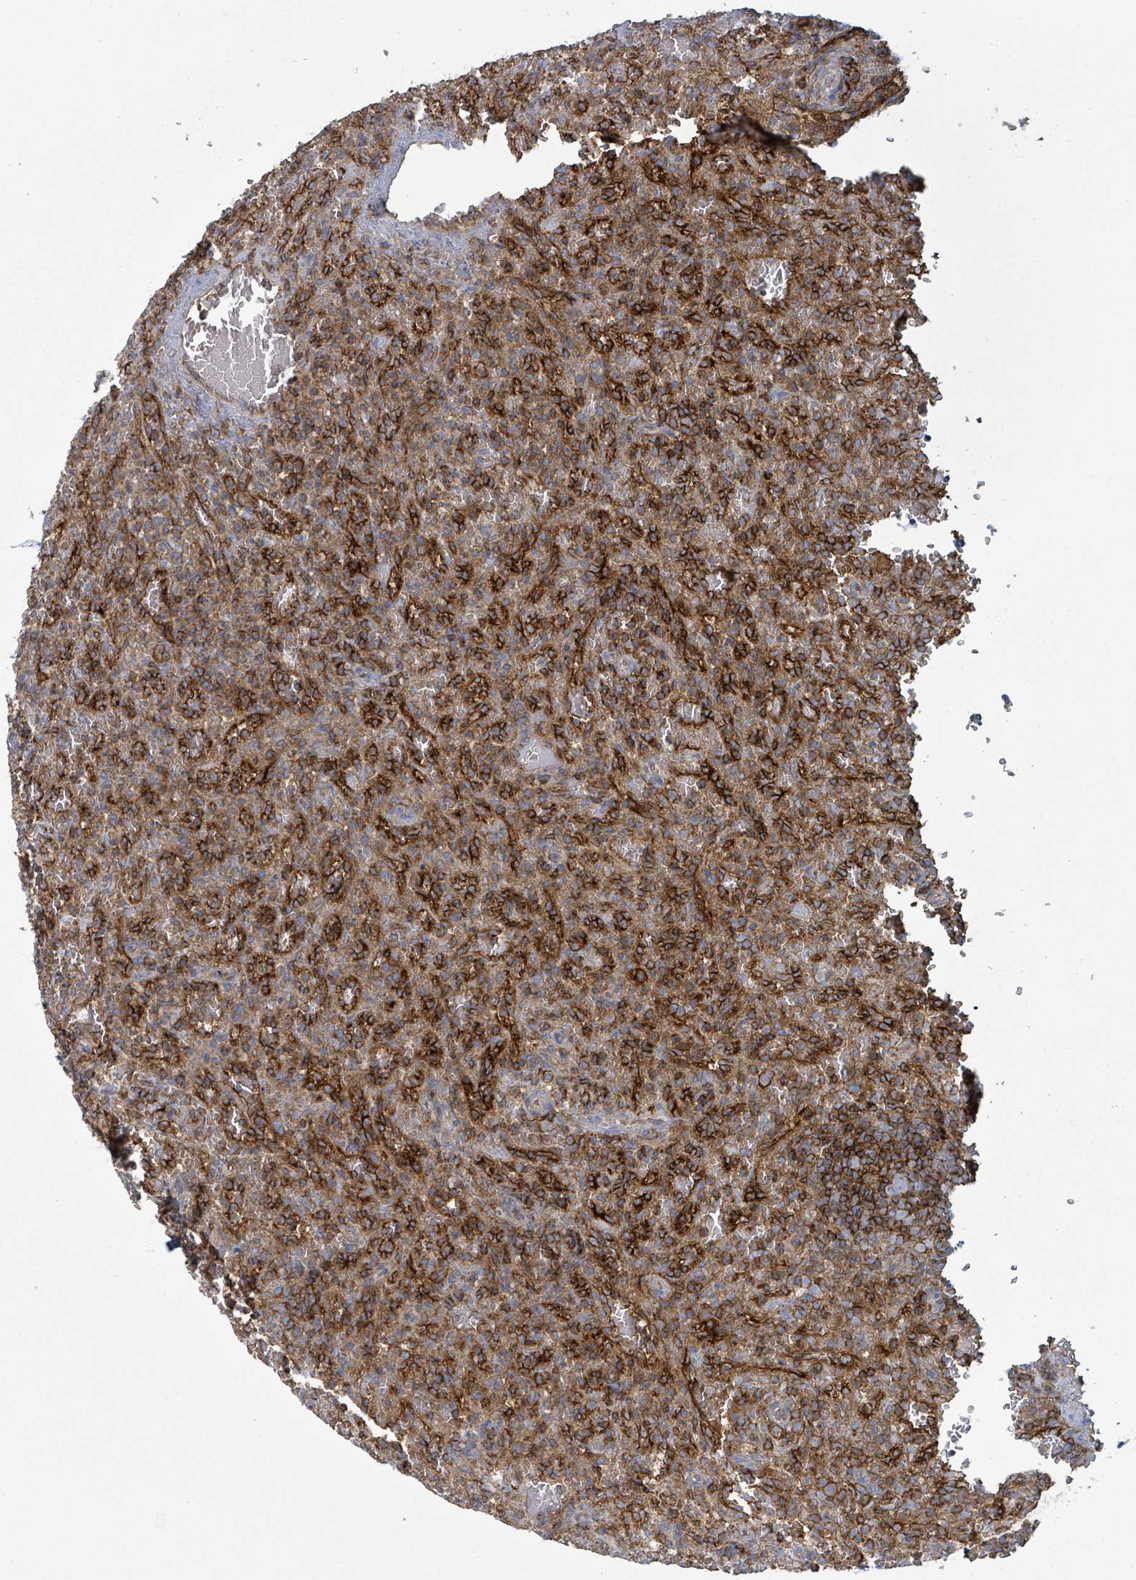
{"staining": {"intensity": "moderate", "quantity": "25%-75%", "location": "cytoplasmic/membranous"}, "tissue": "lymphoma", "cell_type": "Tumor cells", "image_type": "cancer", "snomed": [{"axis": "morphology", "description": "Malignant lymphoma, non-Hodgkin's type, Low grade"}, {"axis": "topography", "description": "Spleen"}], "caption": "The histopathology image exhibits immunohistochemical staining of lymphoma. There is moderate cytoplasmic/membranous staining is present in about 25%-75% of tumor cells. The protein of interest is shown in brown color, while the nuclei are stained blue.", "gene": "TNFRSF14", "patient": {"sex": "female", "age": 64}}